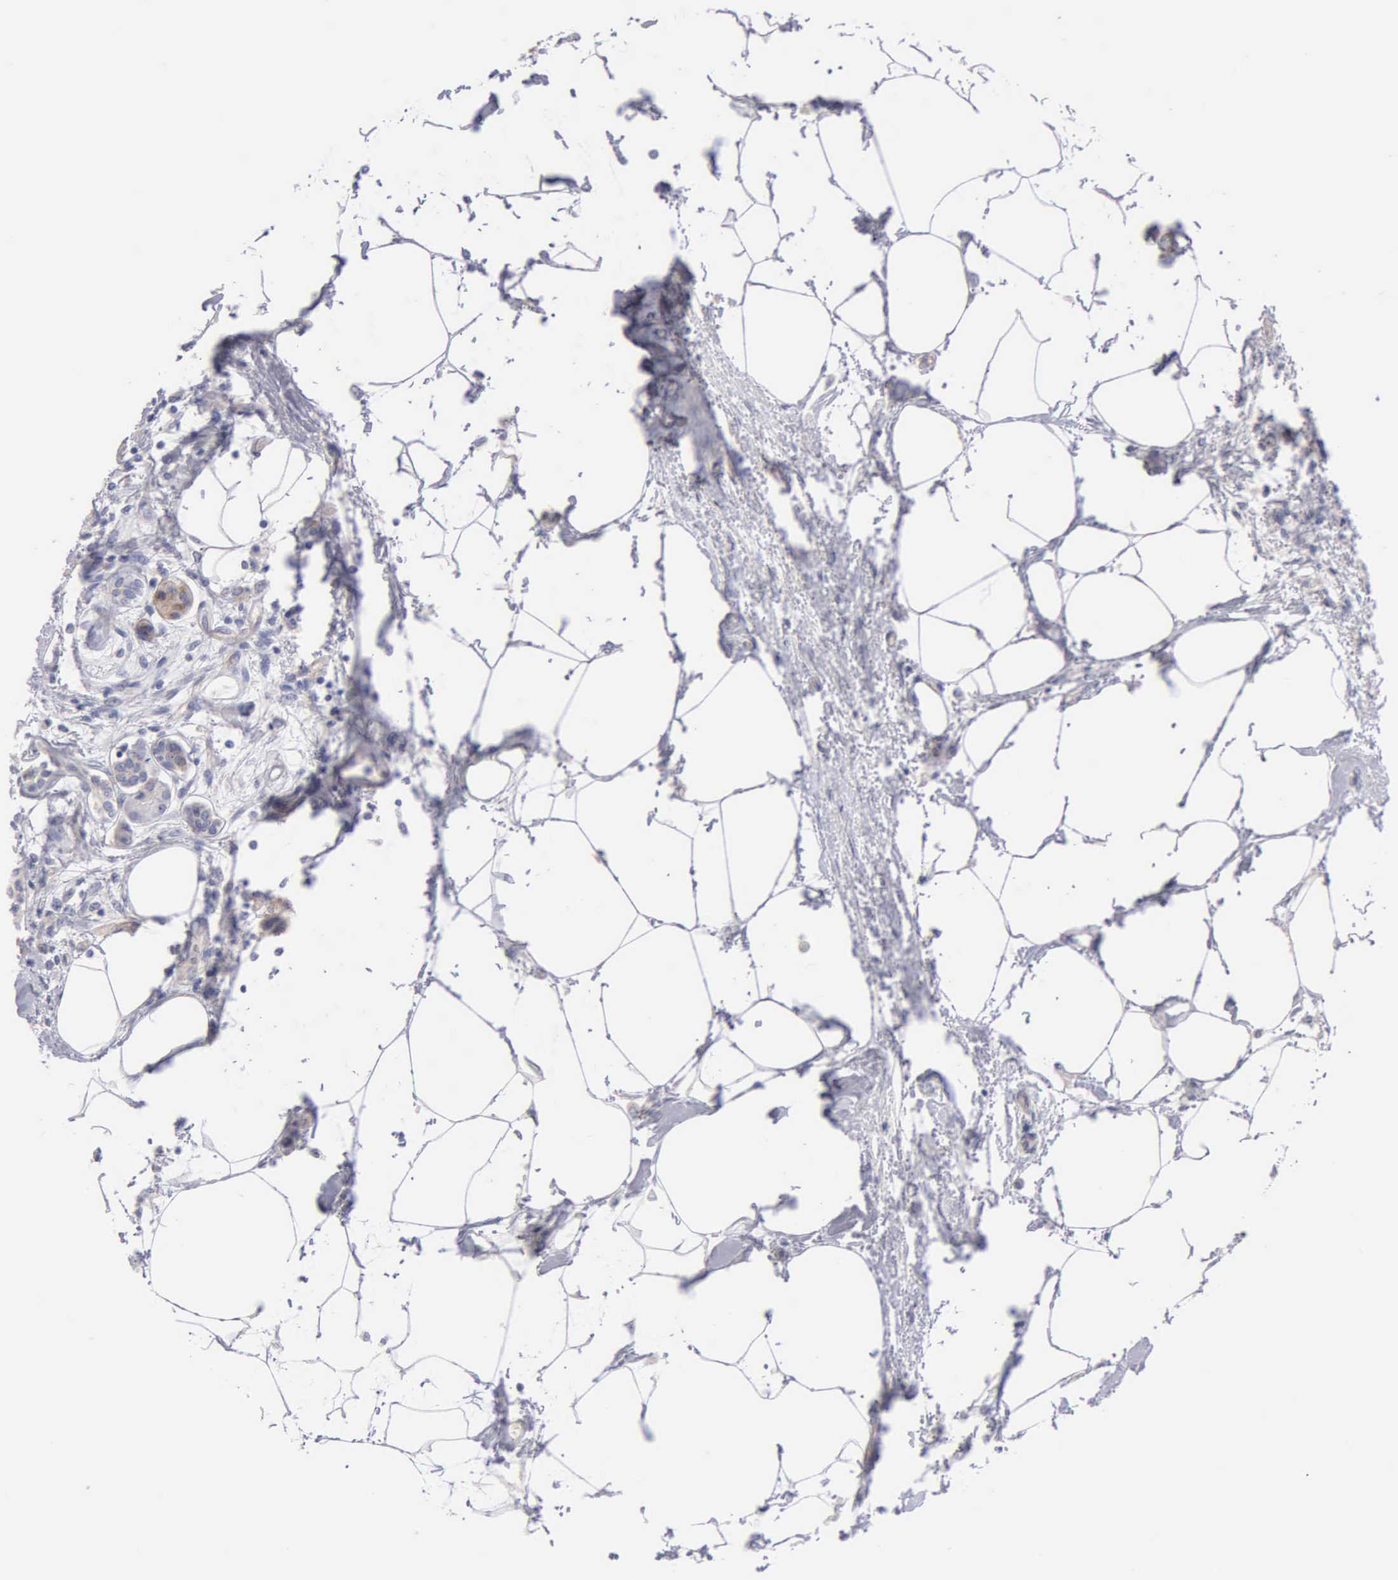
{"staining": {"intensity": "weak", "quantity": "<25%", "location": "cytoplasmic/membranous"}, "tissue": "pancreas", "cell_type": "Exocrine glandular cells", "image_type": "normal", "snomed": [{"axis": "morphology", "description": "Normal tissue, NOS"}, {"axis": "topography", "description": "Pancreas"}, {"axis": "topography", "description": "Duodenum"}], "caption": "A high-resolution histopathology image shows immunohistochemistry staining of normal pancreas, which demonstrates no significant positivity in exocrine glandular cells. (Brightfield microscopy of DAB (3,3'-diaminobenzidine) immunohistochemistry at high magnification).", "gene": "APP", "patient": {"sex": "male", "age": 79}}